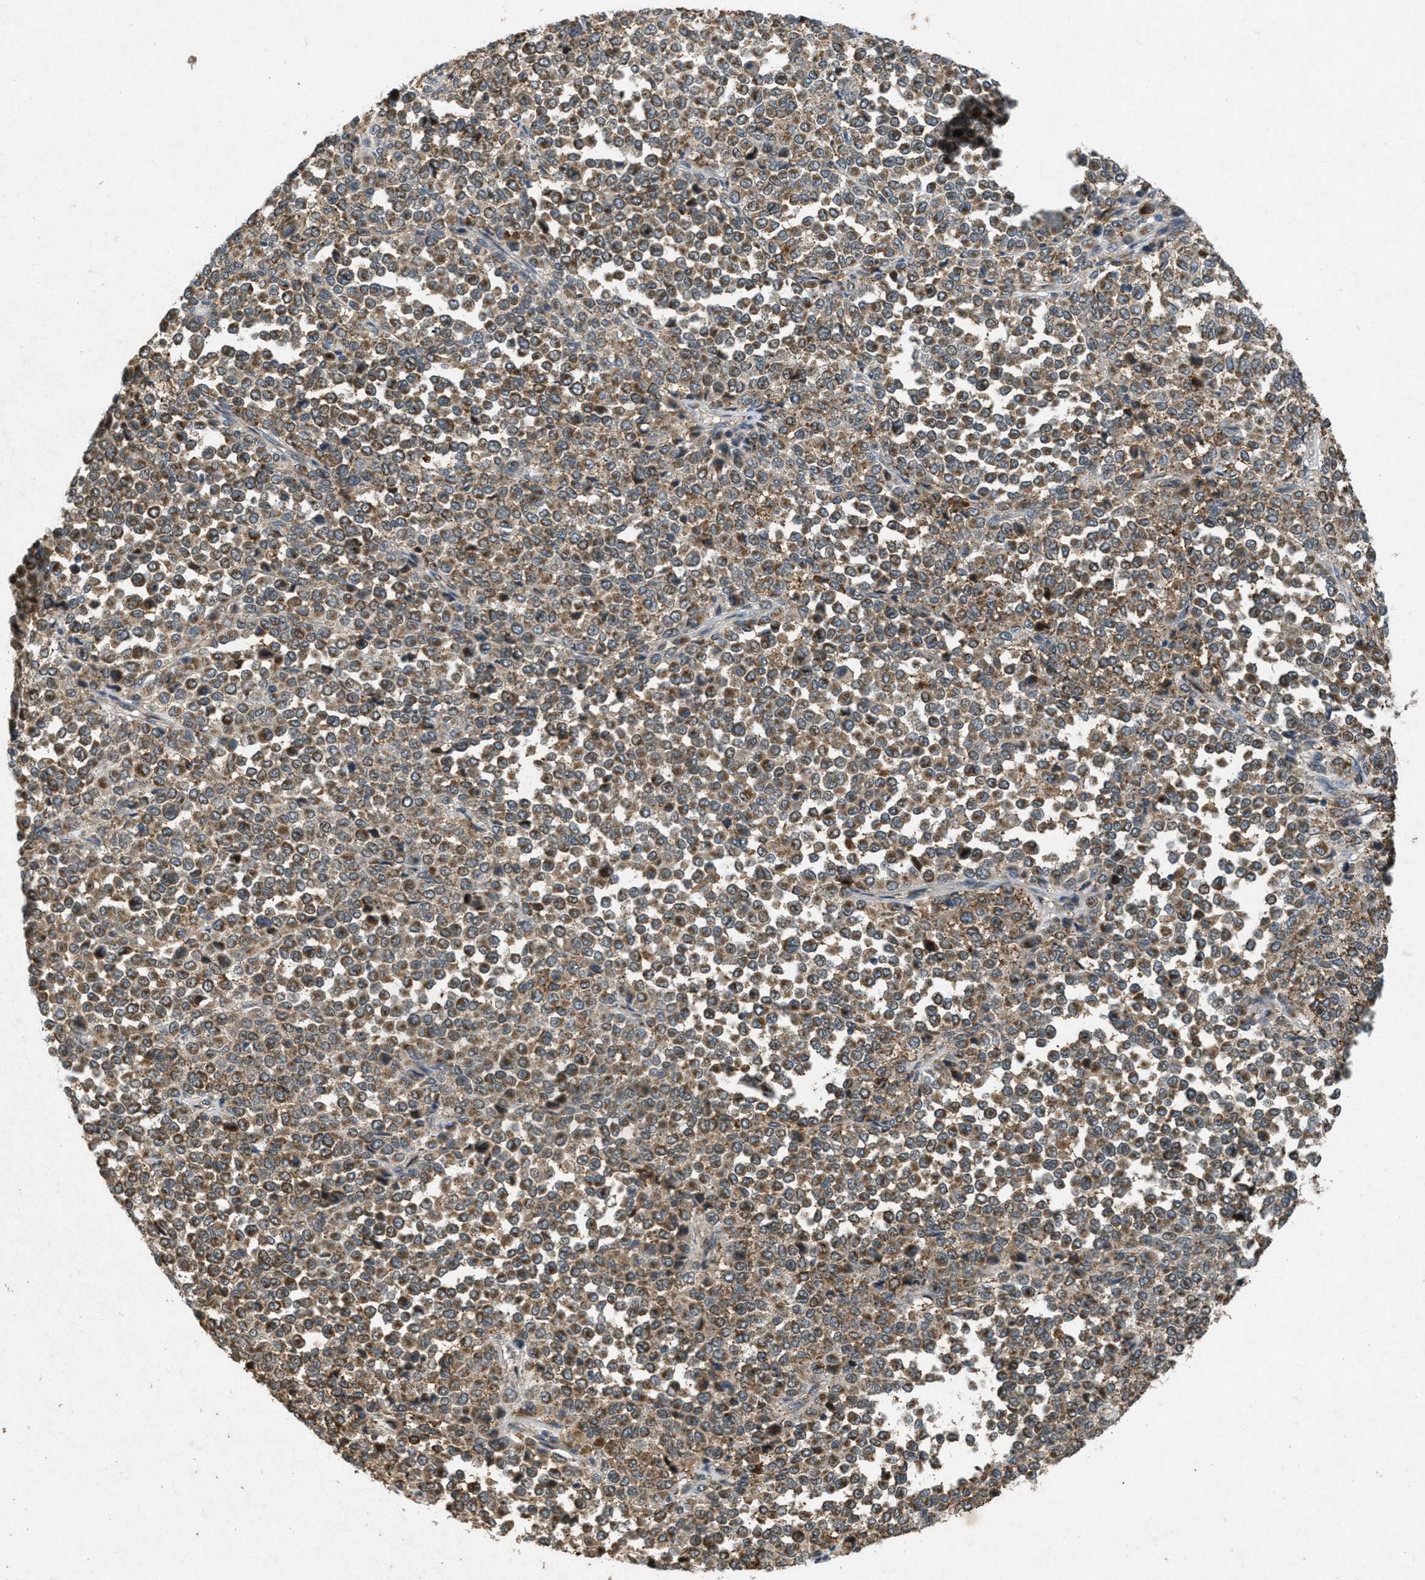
{"staining": {"intensity": "moderate", "quantity": ">75%", "location": "cytoplasmic/membranous"}, "tissue": "melanoma", "cell_type": "Tumor cells", "image_type": "cancer", "snomed": [{"axis": "morphology", "description": "Malignant melanoma, Metastatic site"}, {"axis": "topography", "description": "Pancreas"}], "caption": "Approximately >75% of tumor cells in malignant melanoma (metastatic site) demonstrate moderate cytoplasmic/membranous protein expression as visualized by brown immunohistochemical staining.", "gene": "PPP1R15A", "patient": {"sex": "female", "age": 30}}